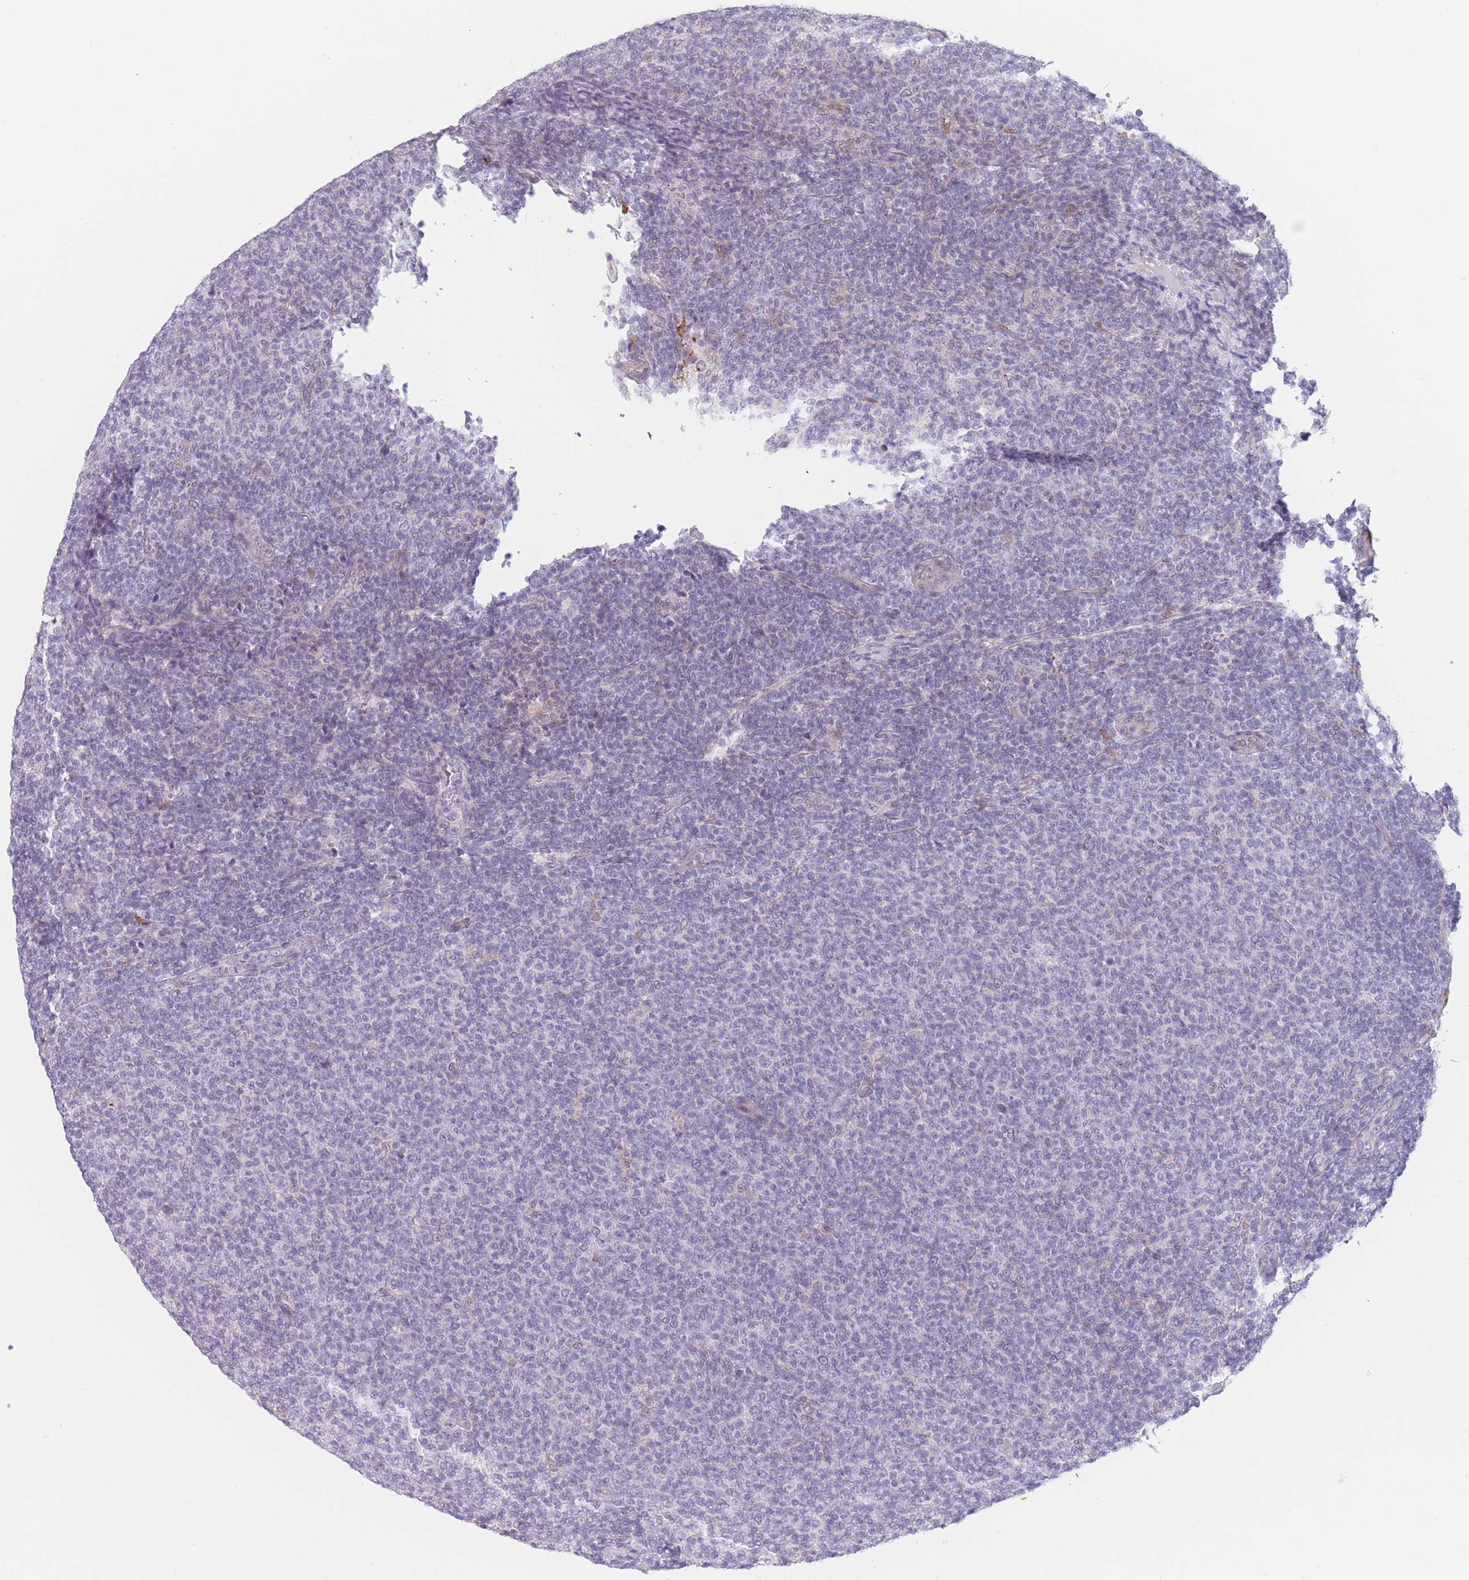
{"staining": {"intensity": "negative", "quantity": "none", "location": "none"}, "tissue": "lymphoma", "cell_type": "Tumor cells", "image_type": "cancer", "snomed": [{"axis": "morphology", "description": "Malignant lymphoma, non-Hodgkin's type, Low grade"}, {"axis": "topography", "description": "Lymph node"}], "caption": "Low-grade malignant lymphoma, non-Hodgkin's type was stained to show a protein in brown. There is no significant expression in tumor cells.", "gene": "PODXL", "patient": {"sex": "male", "age": 66}}